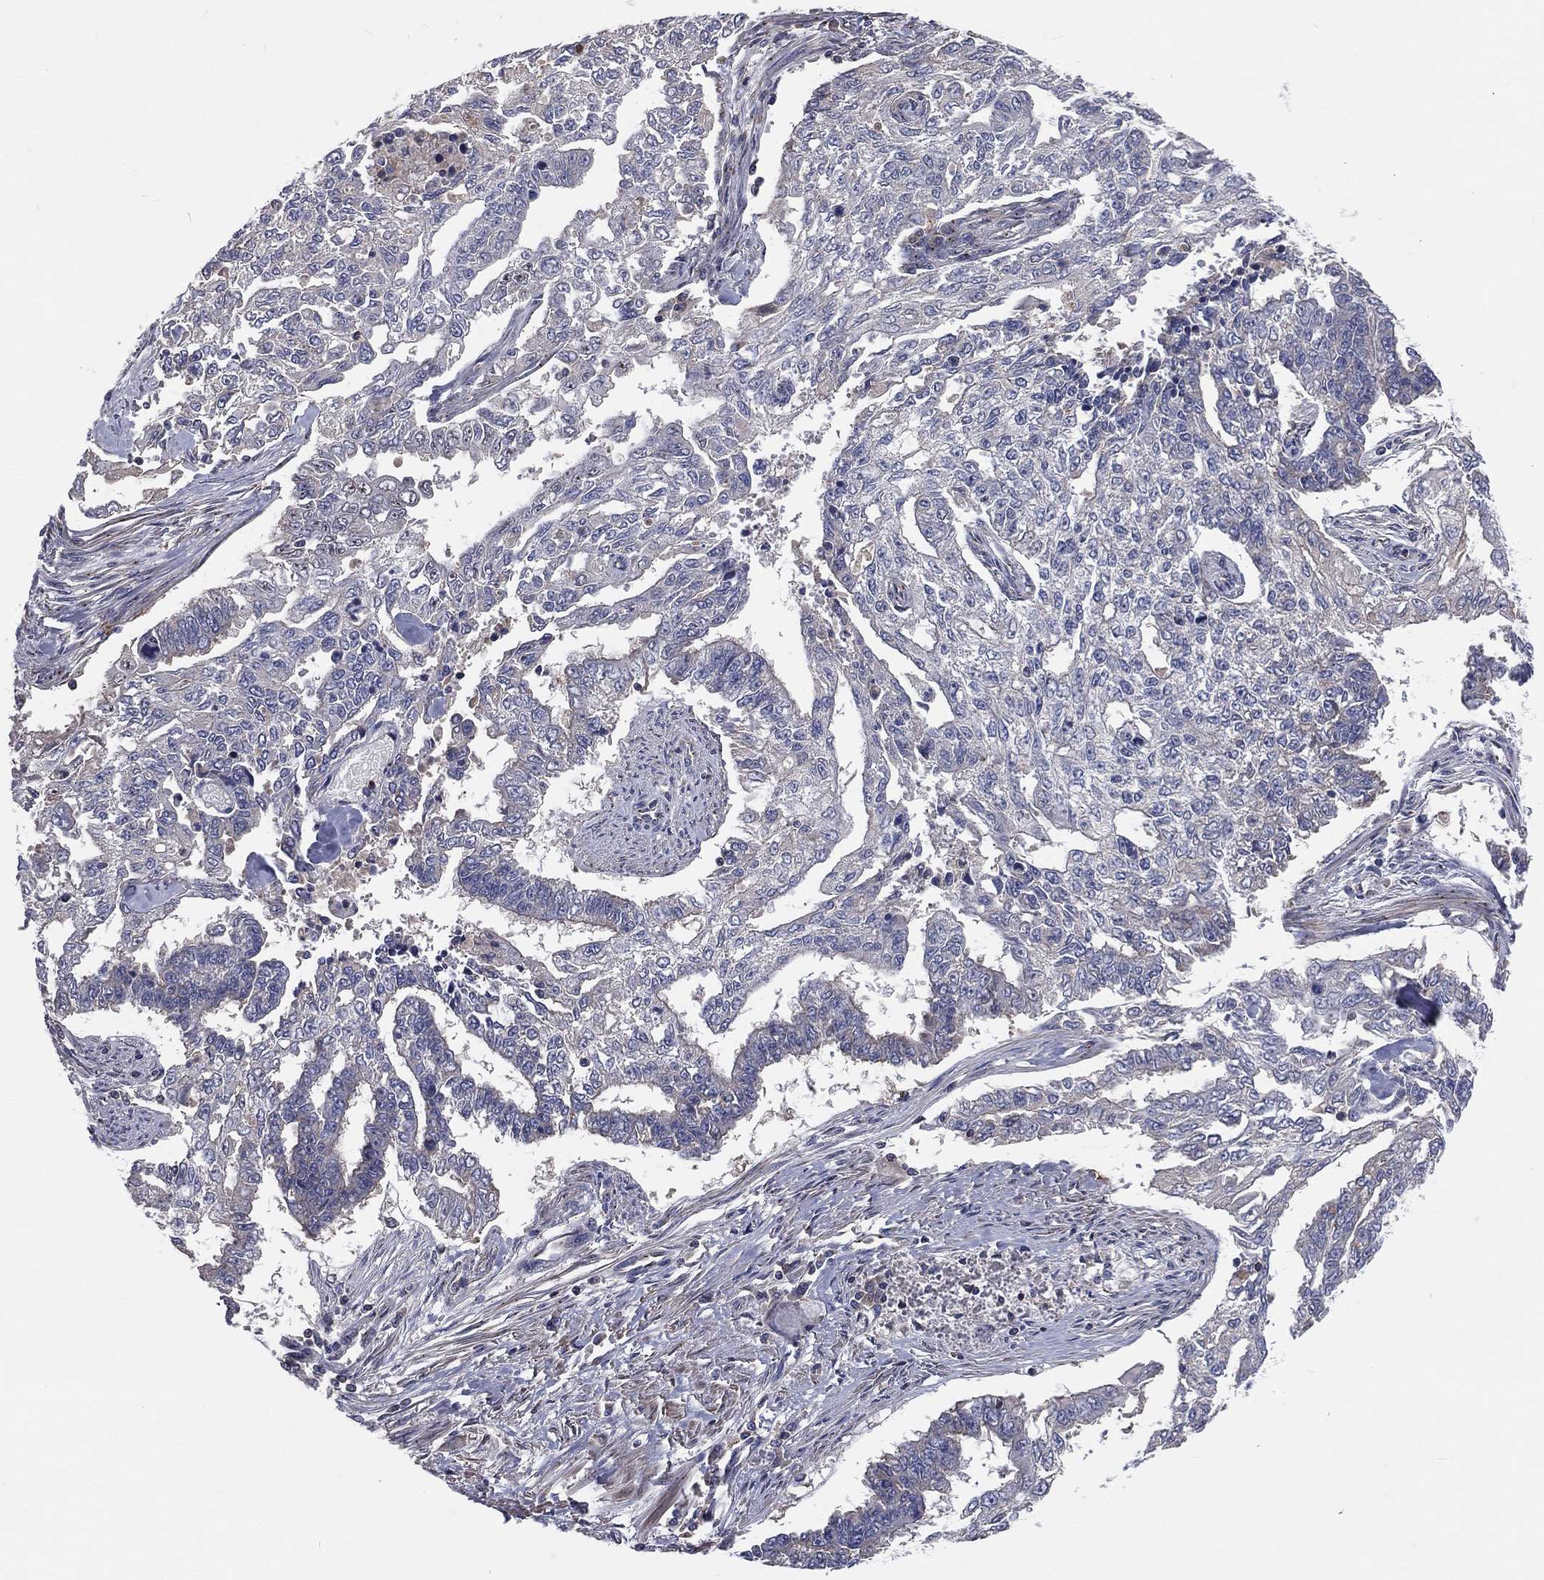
{"staining": {"intensity": "negative", "quantity": "none", "location": "none"}, "tissue": "endometrial cancer", "cell_type": "Tumor cells", "image_type": "cancer", "snomed": [{"axis": "morphology", "description": "Adenocarcinoma, NOS"}, {"axis": "topography", "description": "Uterus"}], "caption": "This is an immunohistochemistry micrograph of adenocarcinoma (endometrial). There is no expression in tumor cells.", "gene": "CROCC", "patient": {"sex": "female", "age": 59}}